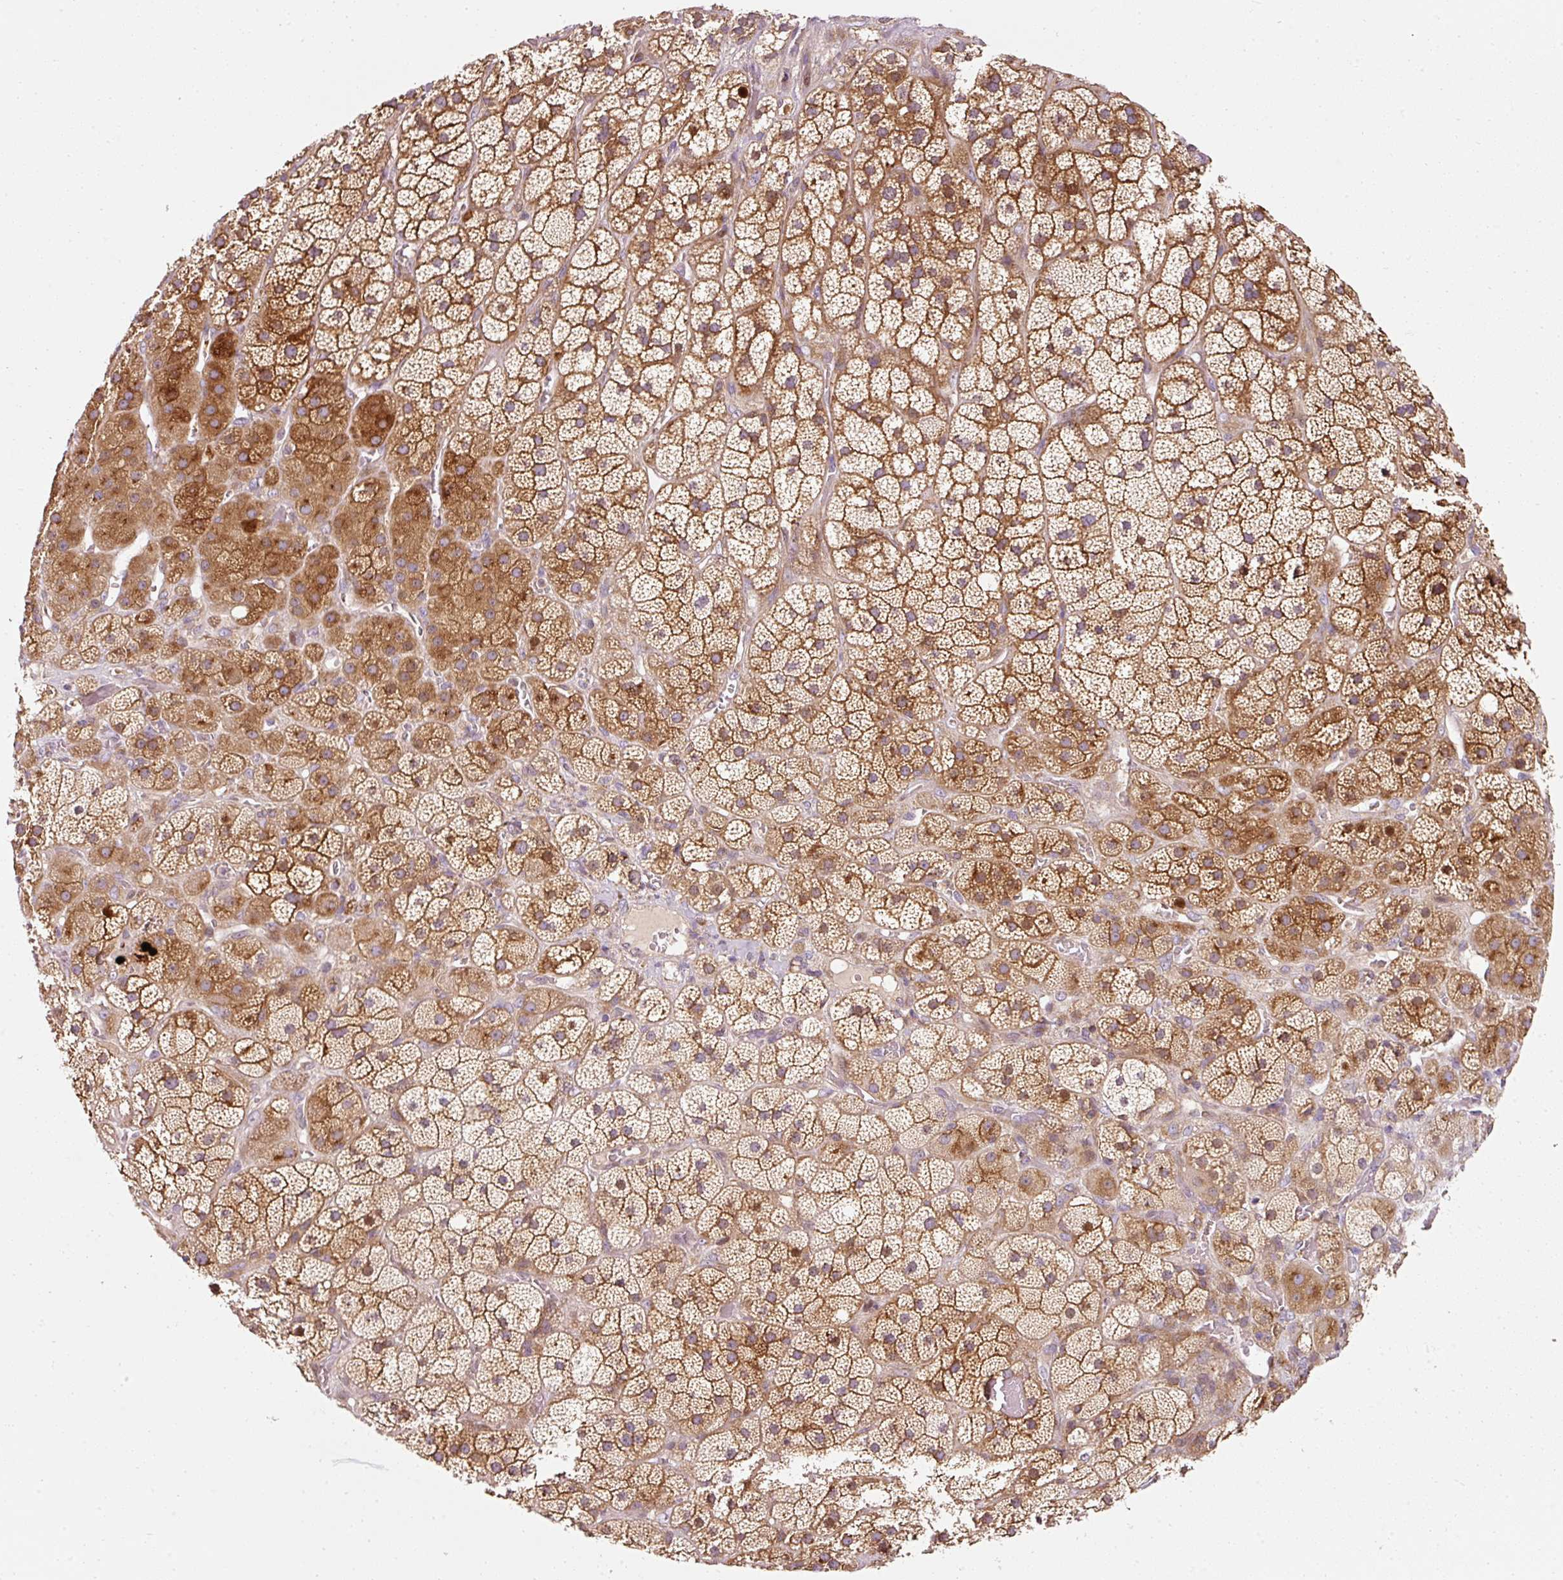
{"staining": {"intensity": "moderate", "quantity": ">75%", "location": "cytoplasmic/membranous,nuclear"}, "tissue": "adrenal gland", "cell_type": "Glandular cells", "image_type": "normal", "snomed": [{"axis": "morphology", "description": "Normal tissue, NOS"}, {"axis": "topography", "description": "Adrenal gland"}], "caption": "Immunohistochemical staining of normal adrenal gland exhibits medium levels of moderate cytoplasmic/membranous,nuclear staining in about >75% of glandular cells. (DAB (3,3'-diaminobenzidine) = brown stain, brightfield microscopy at high magnification).", "gene": "NAPA", "patient": {"sex": "male", "age": 57}}